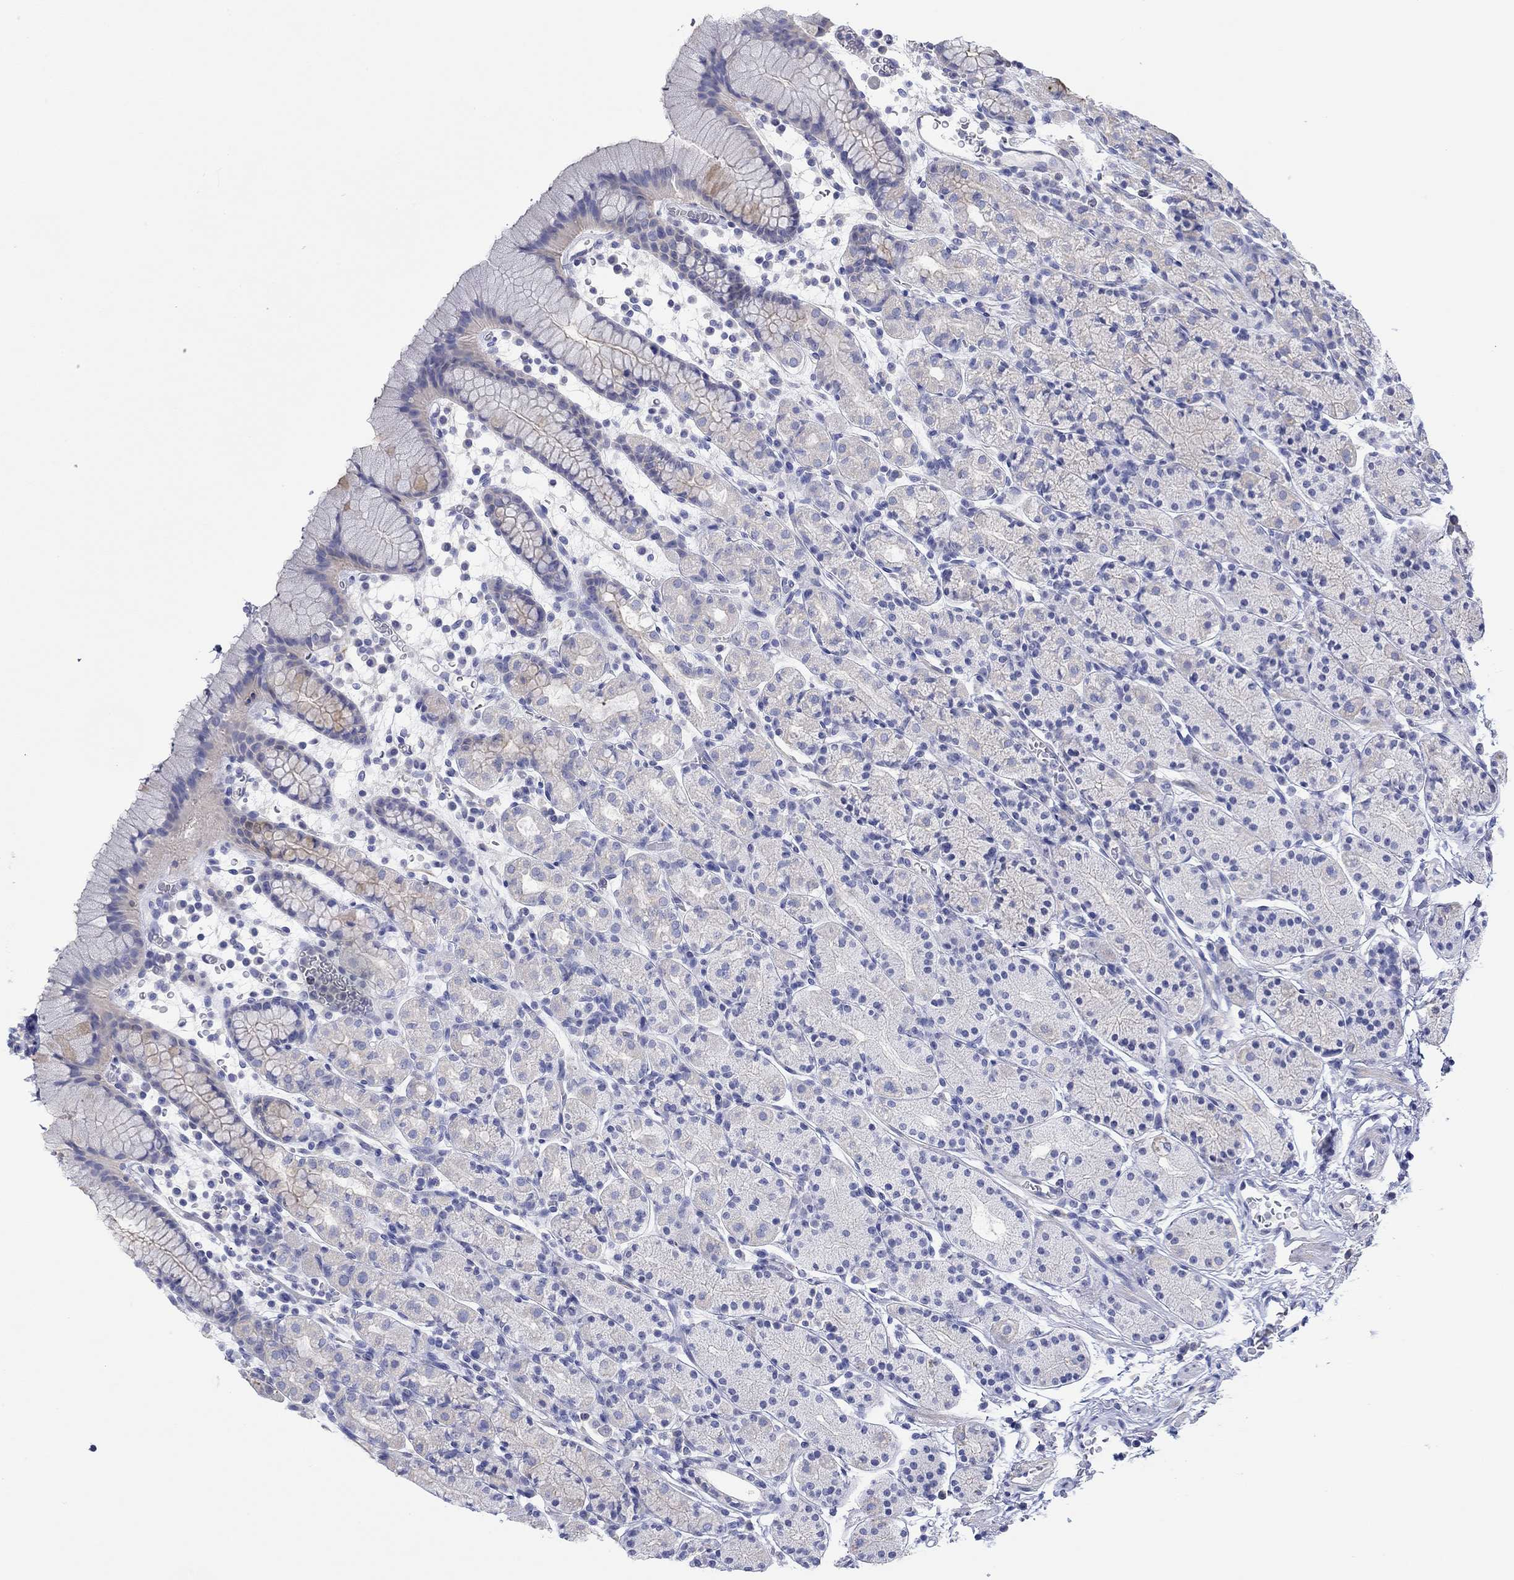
{"staining": {"intensity": "weak", "quantity": "<25%", "location": "cytoplasmic/membranous"}, "tissue": "stomach", "cell_type": "Glandular cells", "image_type": "normal", "snomed": [{"axis": "morphology", "description": "Normal tissue, NOS"}, {"axis": "topography", "description": "Stomach, upper"}, {"axis": "topography", "description": "Stomach"}], "caption": "A histopathology image of stomach stained for a protein shows no brown staining in glandular cells.", "gene": "PPIL6", "patient": {"sex": "male", "age": 62}}